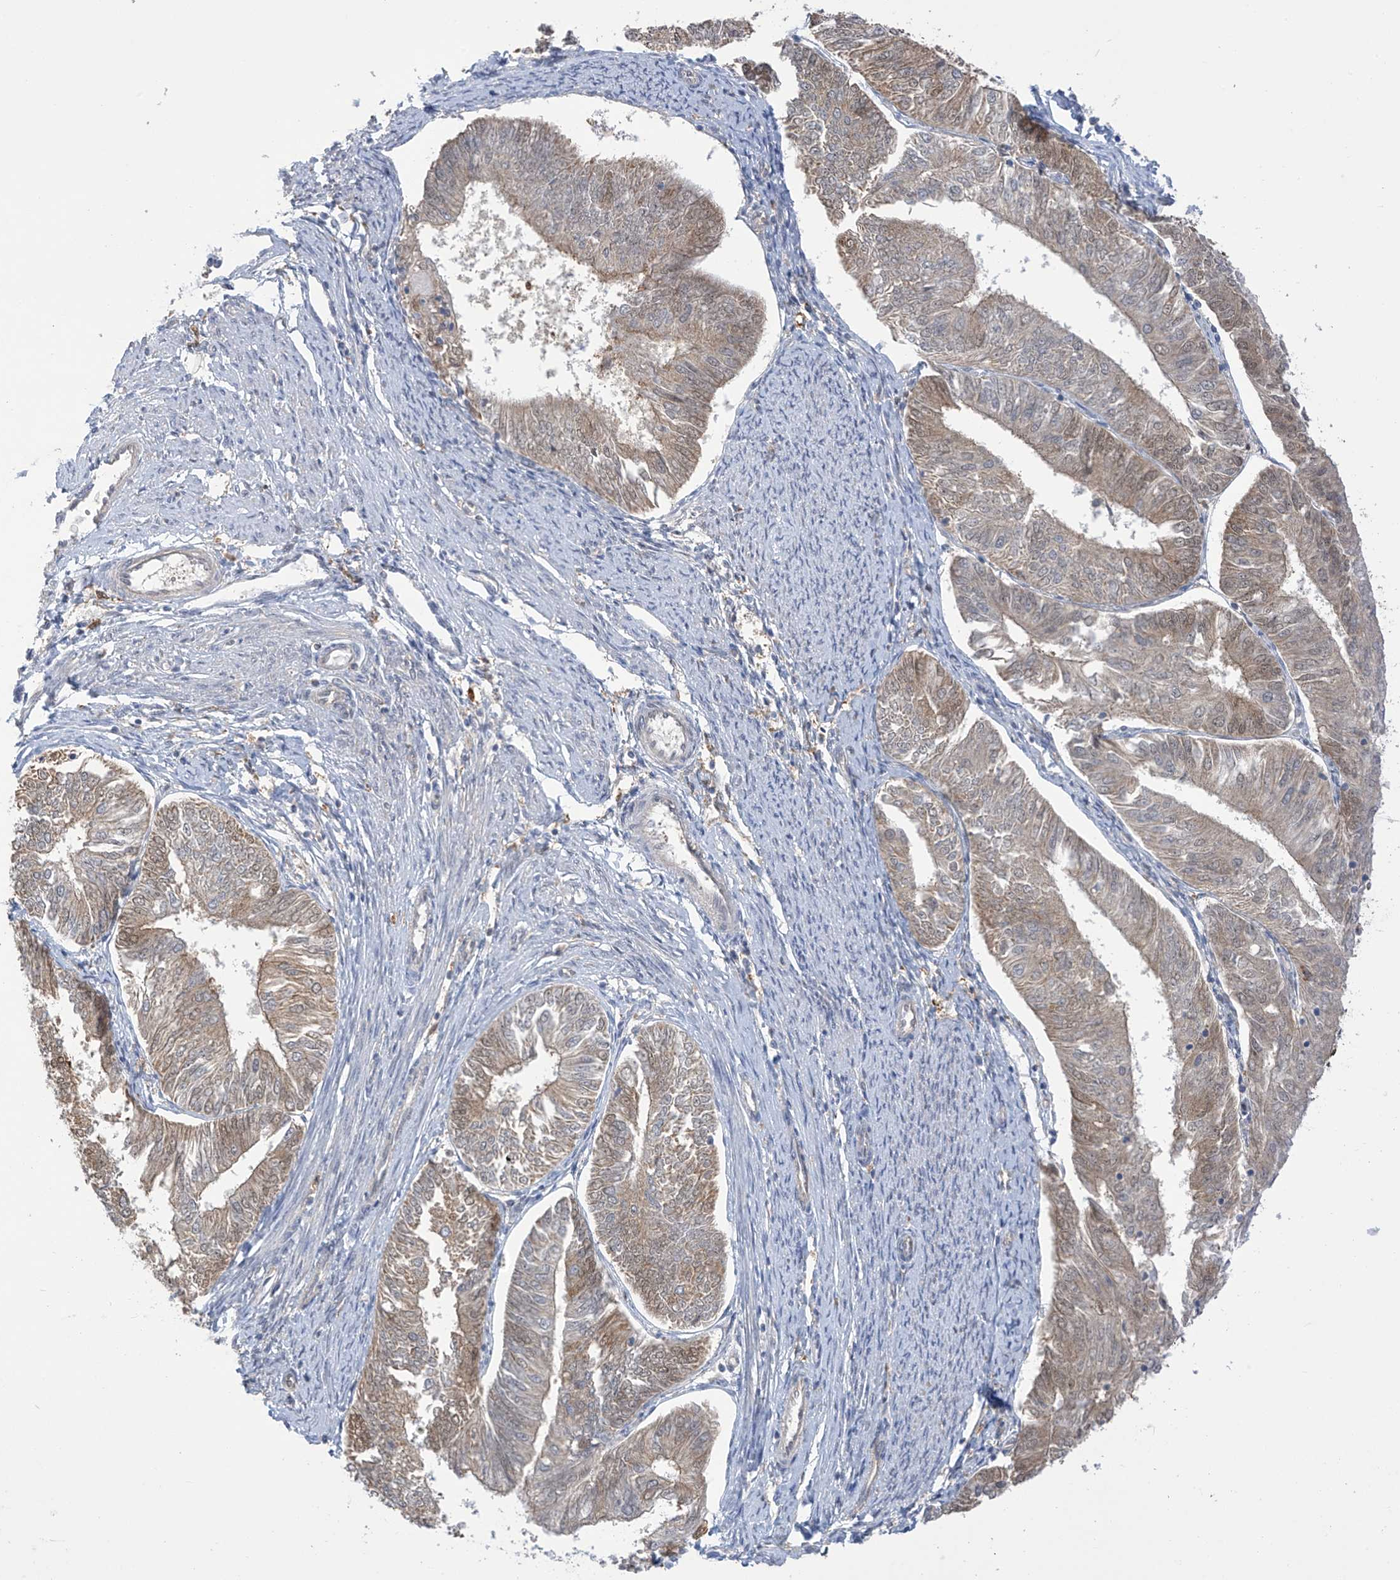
{"staining": {"intensity": "moderate", "quantity": ">75%", "location": "cytoplasmic/membranous,nuclear"}, "tissue": "endometrial cancer", "cell_type": "Tumor cells", "image_type": "cancer", "snomed": [{"axis": "morphology", "description": "Adenocarcinoma, NOS"}, {"axis": "topography", "description": "Endometrium"}], "caption": "Brown immunohistochemical staining in adenocarcinoma (endometrial) reveals moderate cytoplasmic/membranous and nuclear positivity in about >75% of tumor cells.", "gene": "IDH1", "patient": {"sex": "female", "age": 58}}